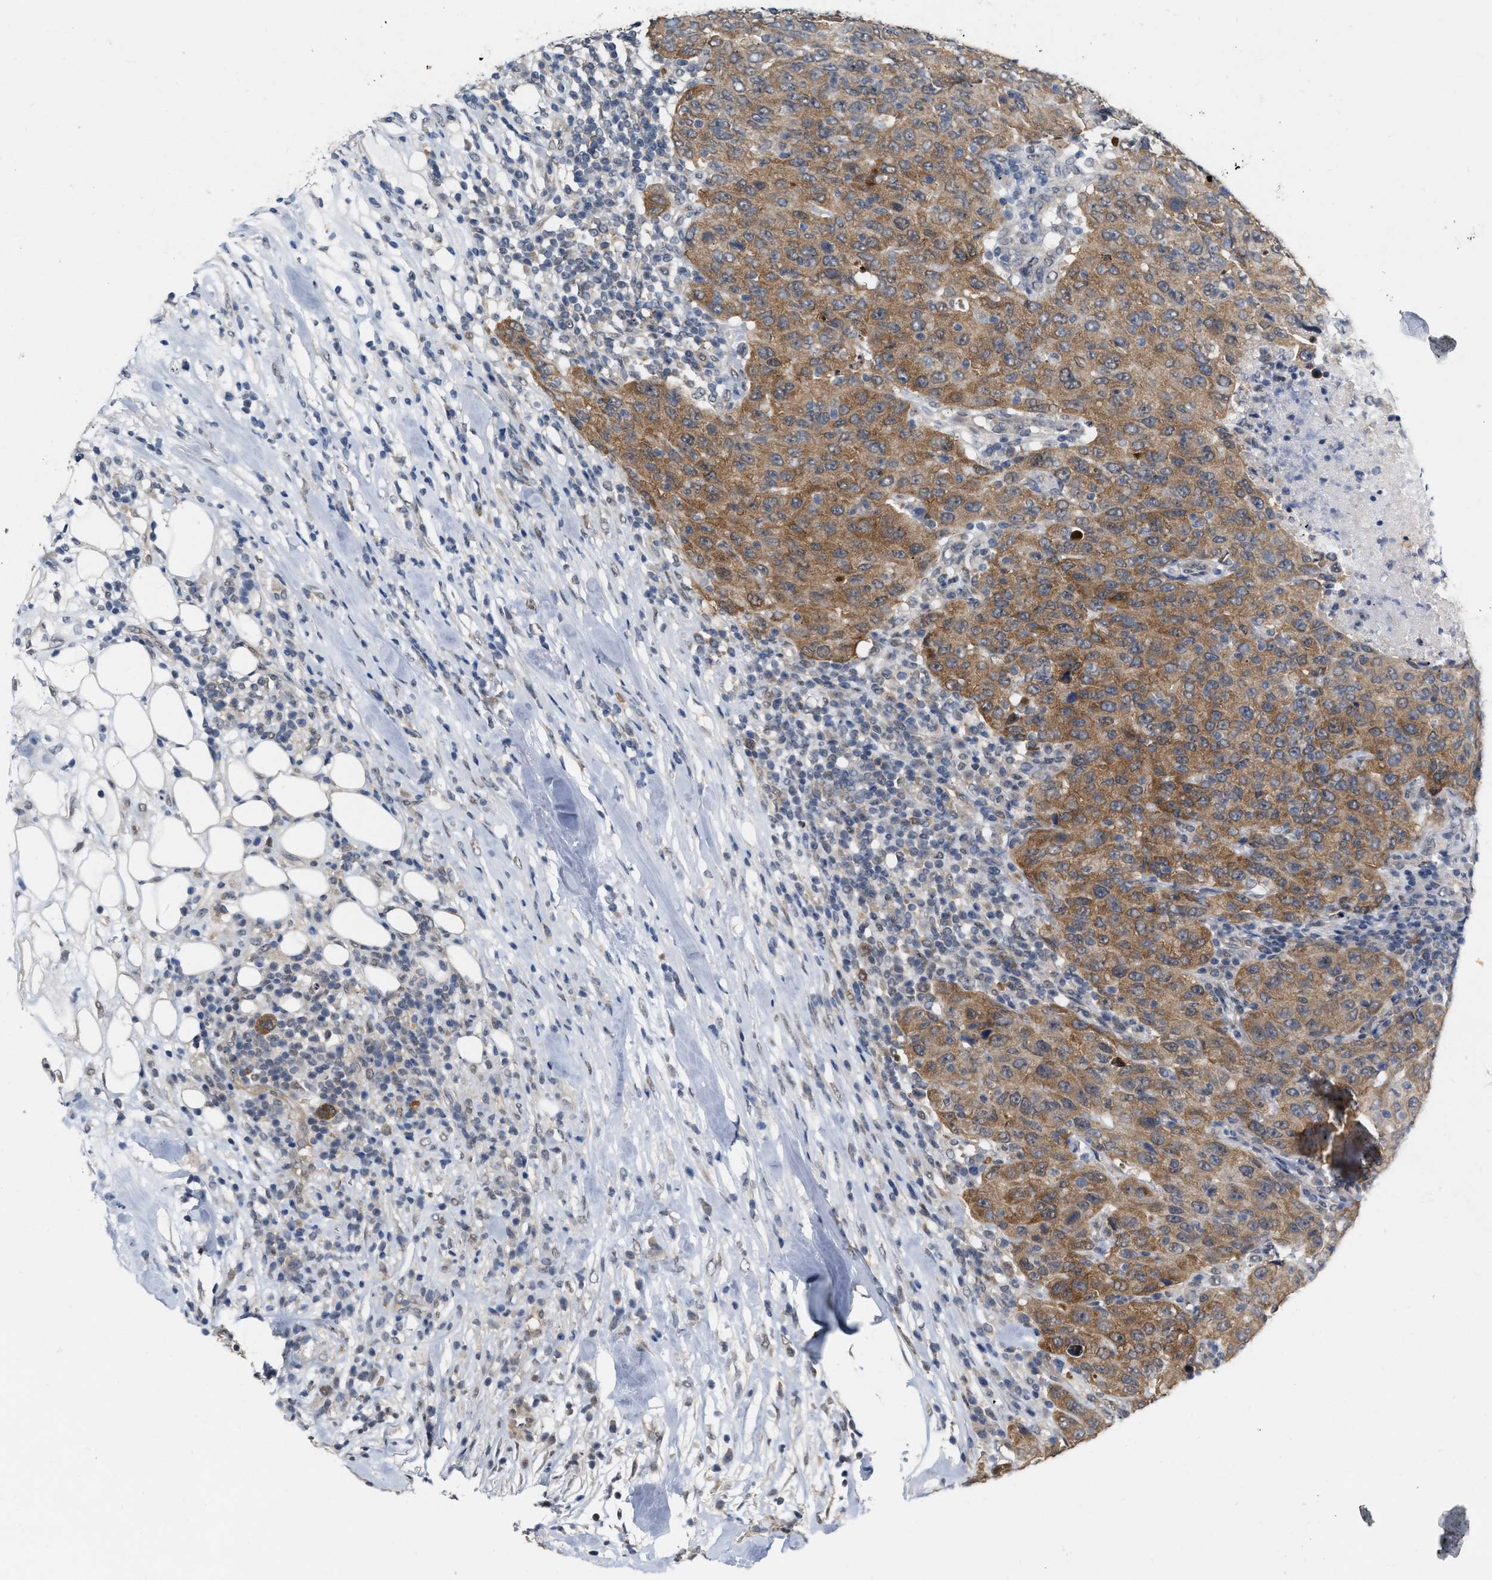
{"staining": {"intensity": "moderate", "quantity": ">75%", "location": "cytoplasmic/membranous"}, "tissue": "breast cancer", "cell_type": "Tumor cells", "image_type": "cancer", "snomed": [{"axis": "morphology", "description": "Duct carcinoma"}, {"axis": "topography", "description": "Breast"}], "caption": "A histopathology image of human breast cancer (infiltrating ductal carcinoma) stained for a protein reveals moderate cytoplasmic/membranous brown staining in tumor cells.", "gene": "RUVBL1", "patient": {"sex": "female", "age": 37}}